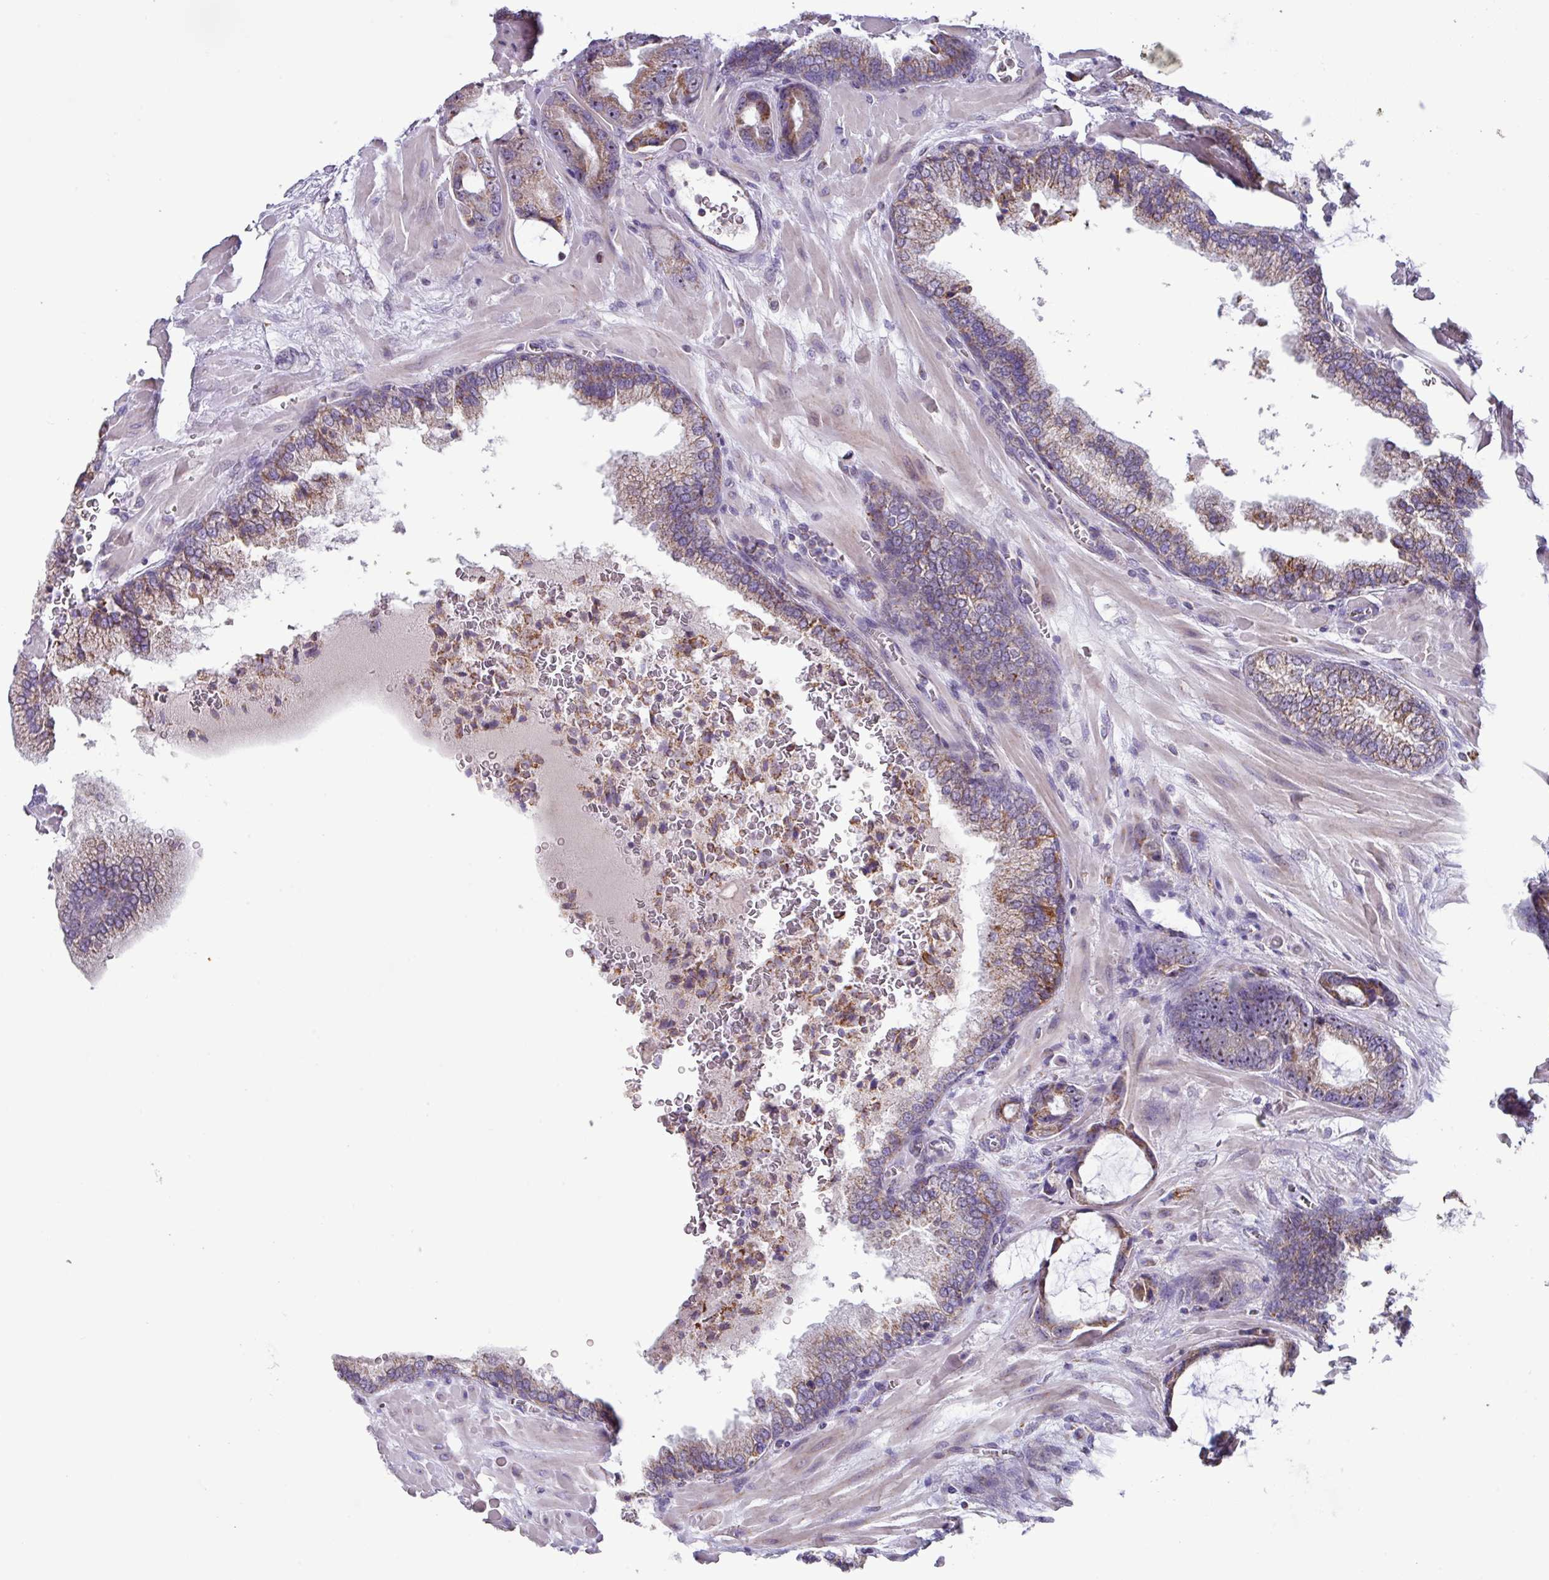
{"staining": {"intensity": "moderate", "quantity": "<25%", "location": "cytoplasmic/membranous"}, "tissue": "prostate cancer", "cell_type": "Tumor cells", "image_type": "cancer", "snomed": [{"axis": "morphology", "description": "Adenocarcinoma, High grade"}, {"axis": "topography", "description": "Prostate"}], "caption": "Prostate cancer (adenocarcinoma (high-grade)) tissue demonstrates moderate cytoplasmic/membranous expression in approximately <25% of tumor cells, visualized by immunohistochemistry.", "gene": "MT-ND4", "patient": {"sex": "male", "age": 68}}